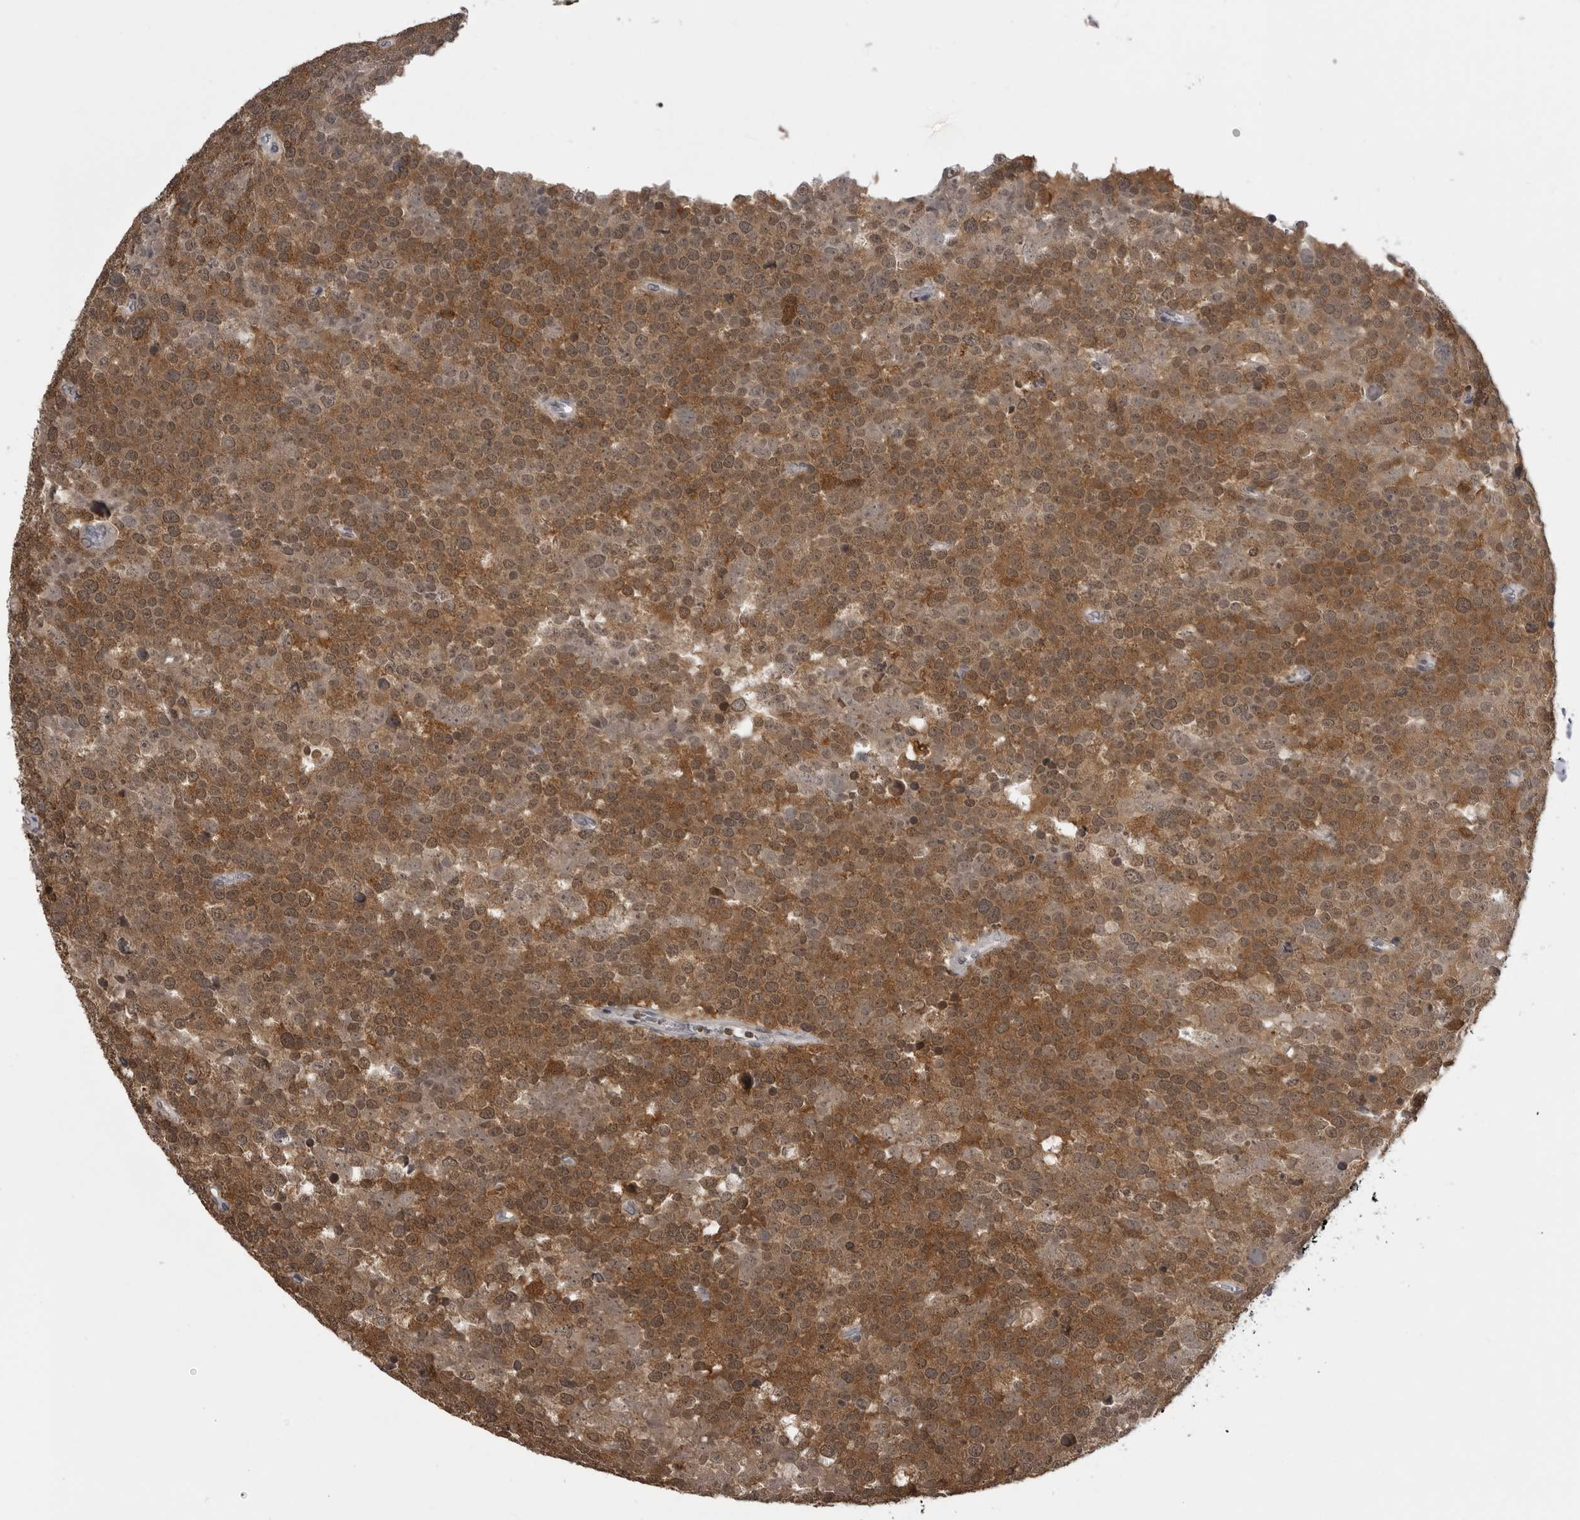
{"staining": {"intensity": "moderate", "quantity": ">75%", "location": "cytoplasmic/membranous"}, "tissue": "testis cancer", "cell_type": "Tumor cells", "image_type": "cancer", "snomed": [{"axis": "morphology", "description": "Seminoma, NOS"}, {"axis": "topography", "description": "Testis"}], "caption": "This micrograph exhibits testis cancer stained with immunohistochemistry to label a protein in brown. The cytoplasmic/membranous of tumor cells show moderate positivity for the protein. Nuclei are counter-stained blue.", "gene": "PDCL3", "patient": {"sex": "male", "age": 71}}